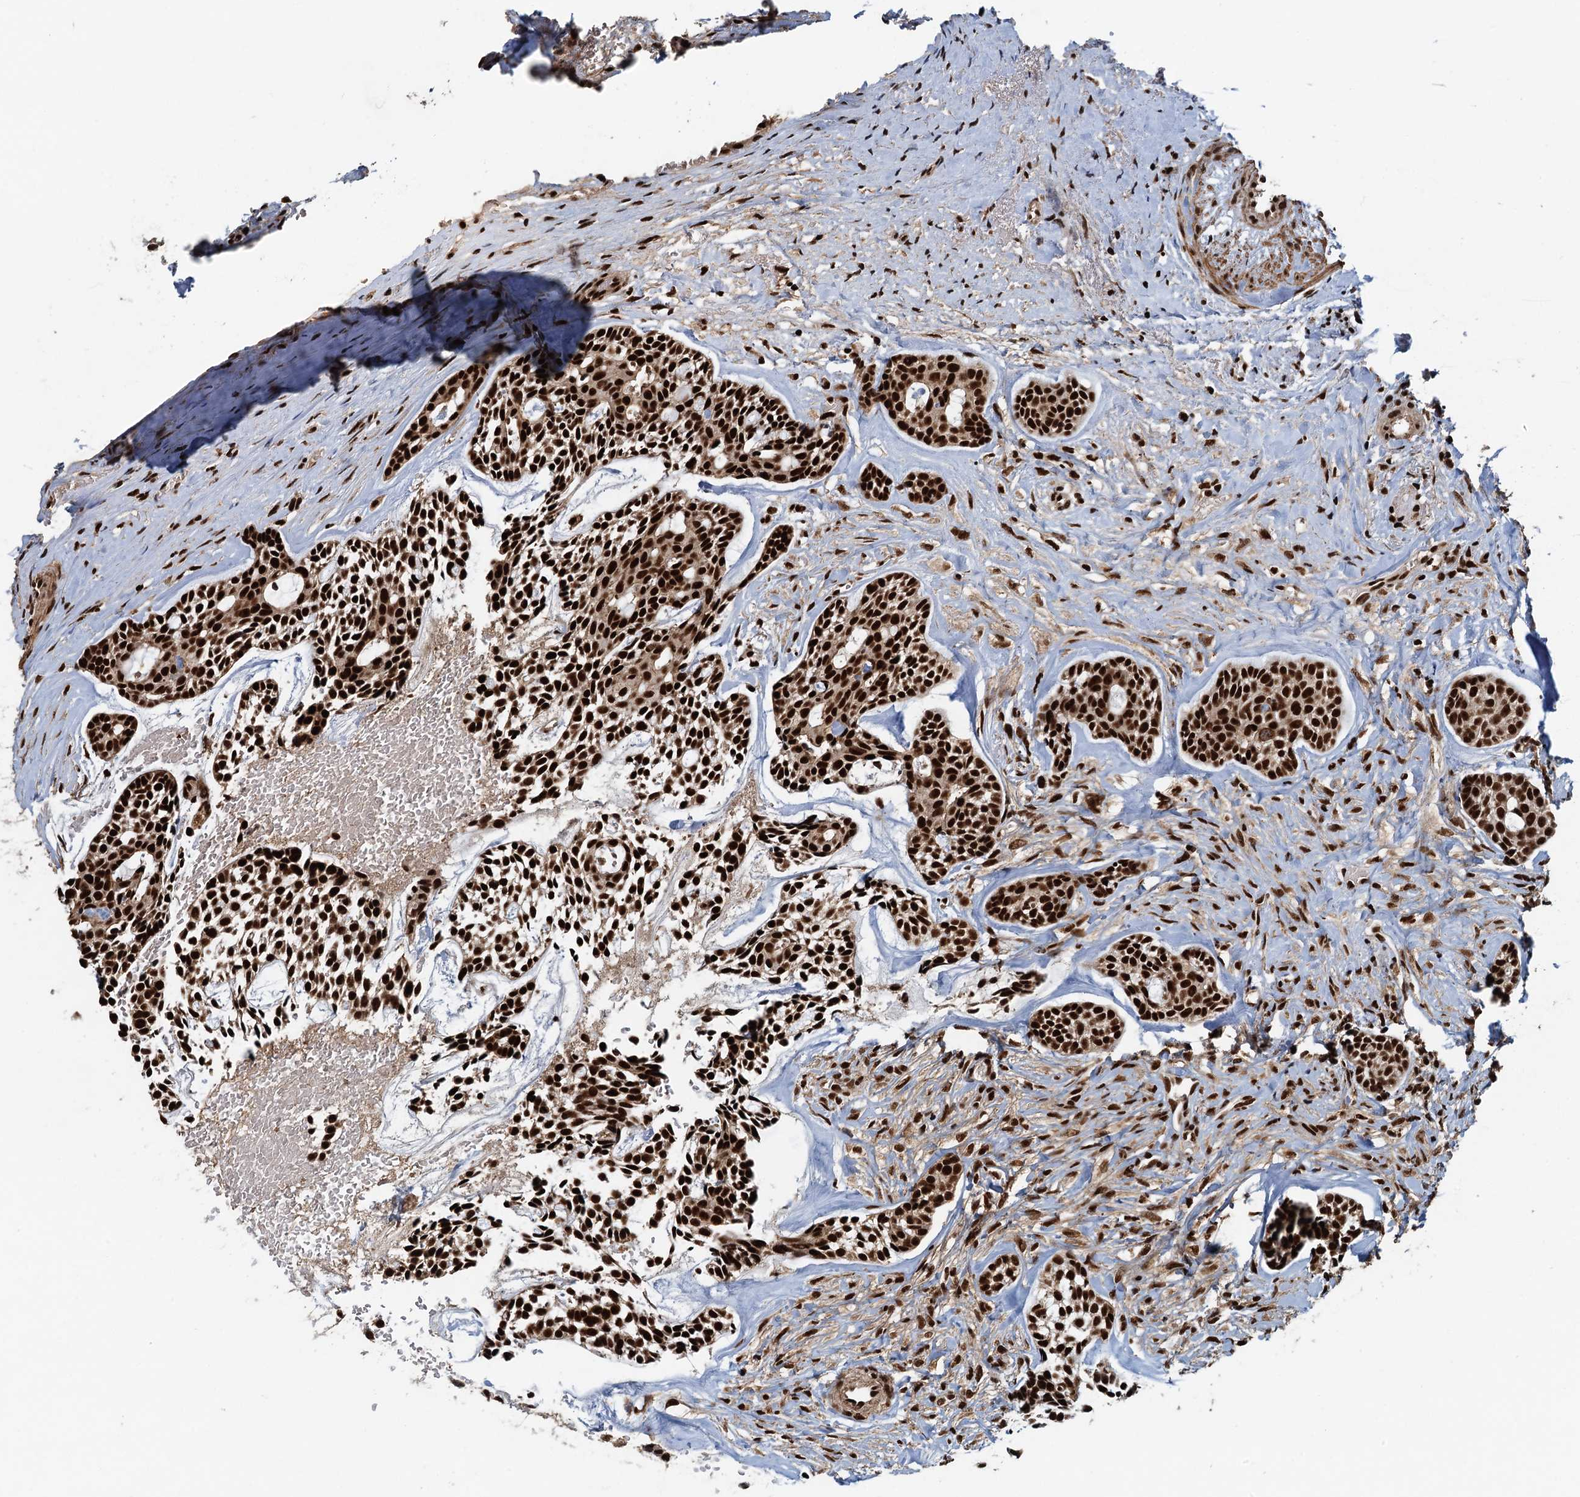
{"staining": {"intensity": "strong", "quantity": ">75%", "location": "nuclear"}, "tissue": "head and neck cancer", "cell_type": "Tumor cells", "image_type": "cancer", "snomed": [{"axis": "morphology", "description": "Adenocarcinoma, NOS"}, {"axis": "topography", "description": "Subcutis"}, {"axis": "topography", "description": "Head-Neck"}], "caption": "Protein expression by IHC shows strong nuclear staining in approximately >75% of tumor cells in adenocarcinoma (head and neck).", "gene": "ZC3H18", "patient": {"sex": "female", "age": 73}}